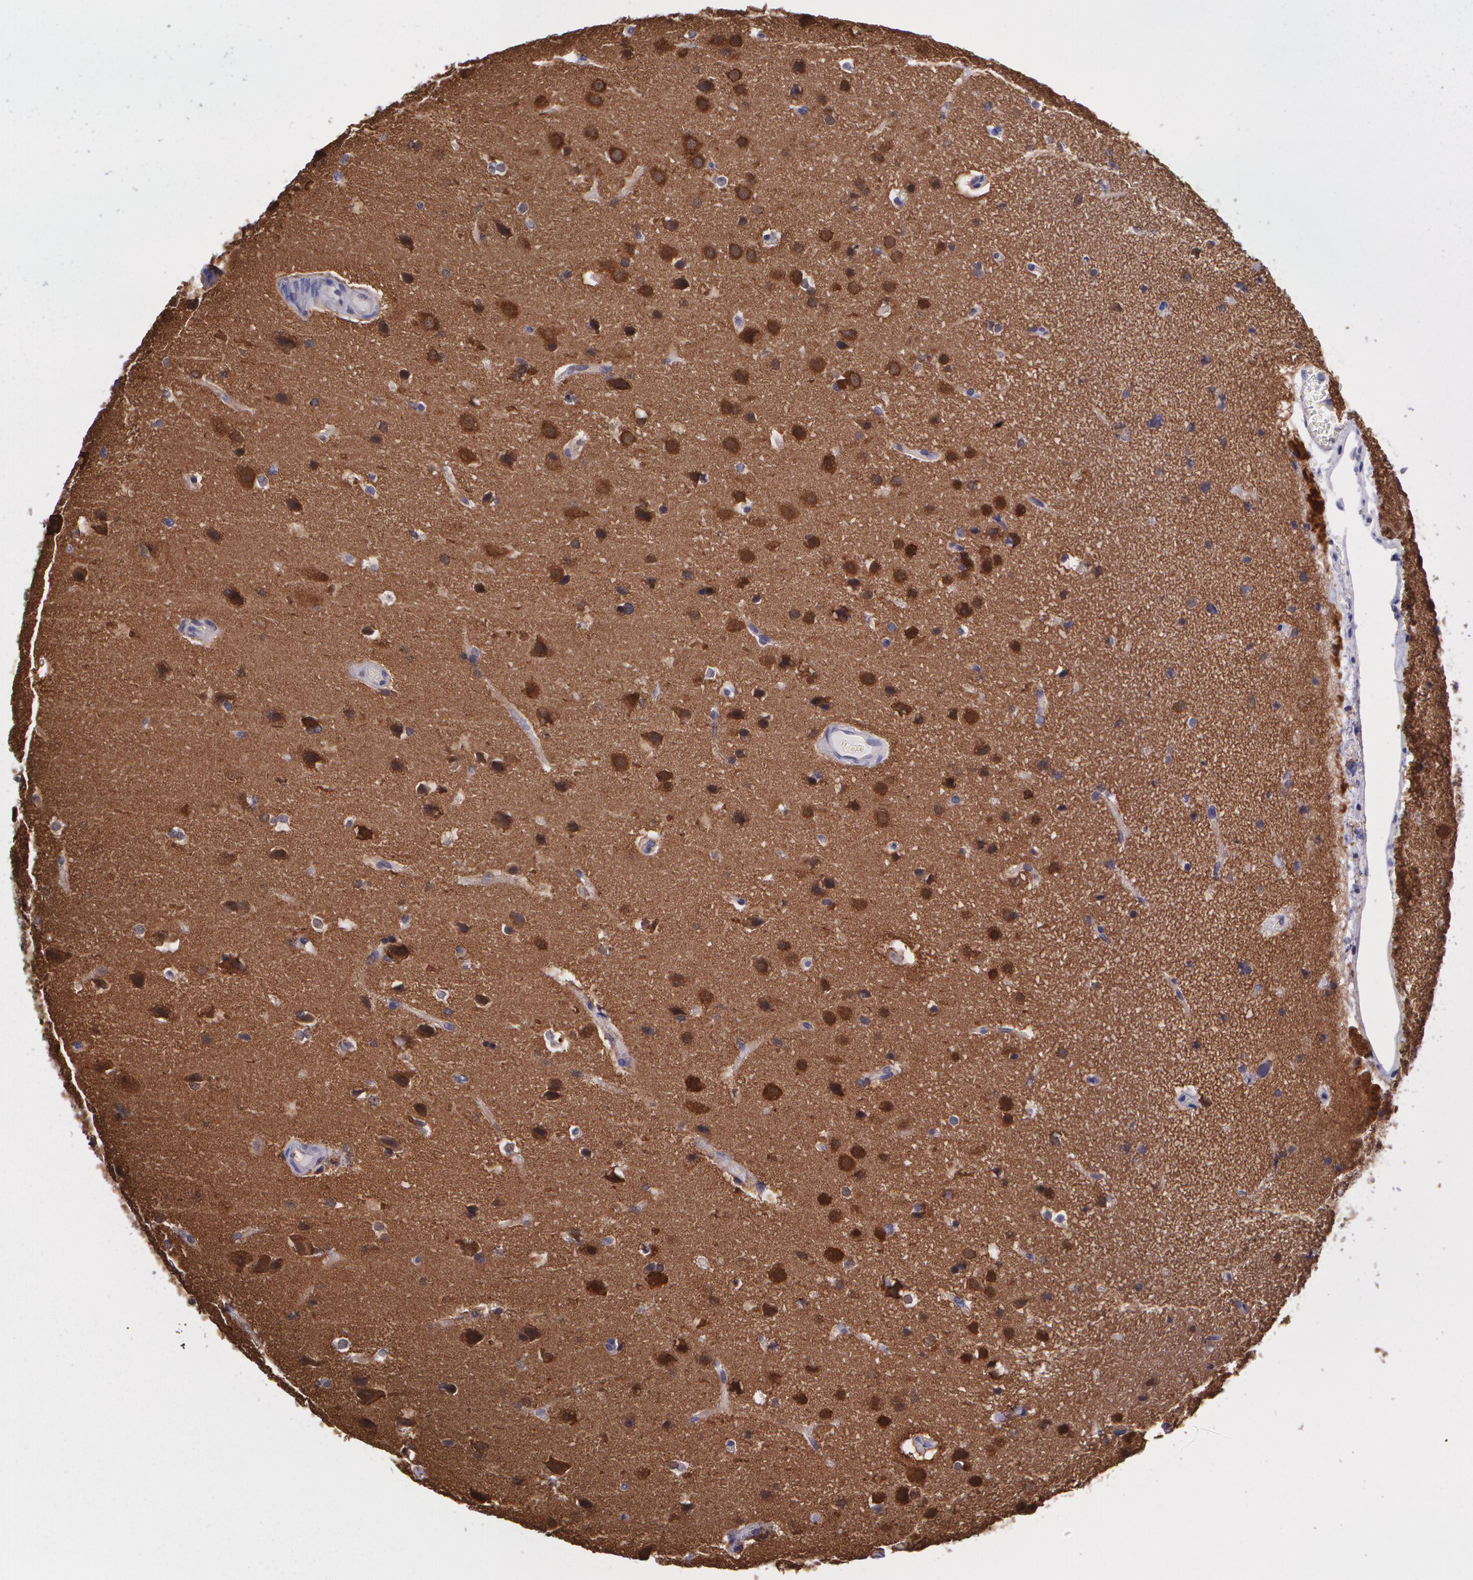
{"staining": {"intensity": "strong", "quantity": ">75%", "location": "cytoplasmic/membranous,nuclear"}, "tissue": "glioma", "cell_type": "Tumor cells", "image_type": "cancer", "snomed": [{"axis": "morphology", "description": "Glioma, malignant, Low grade"}, {"axis": "topography", "description": "Cerebral cortex"}], "caption": "Immunohistochemical staining of glioma exhibits high levels of strong cytoplasmic/membranous and nuclear staining in about >75% of tumor cells.", "gene": "HSPH1", "patient": {"sex": "female", "age": 47}}